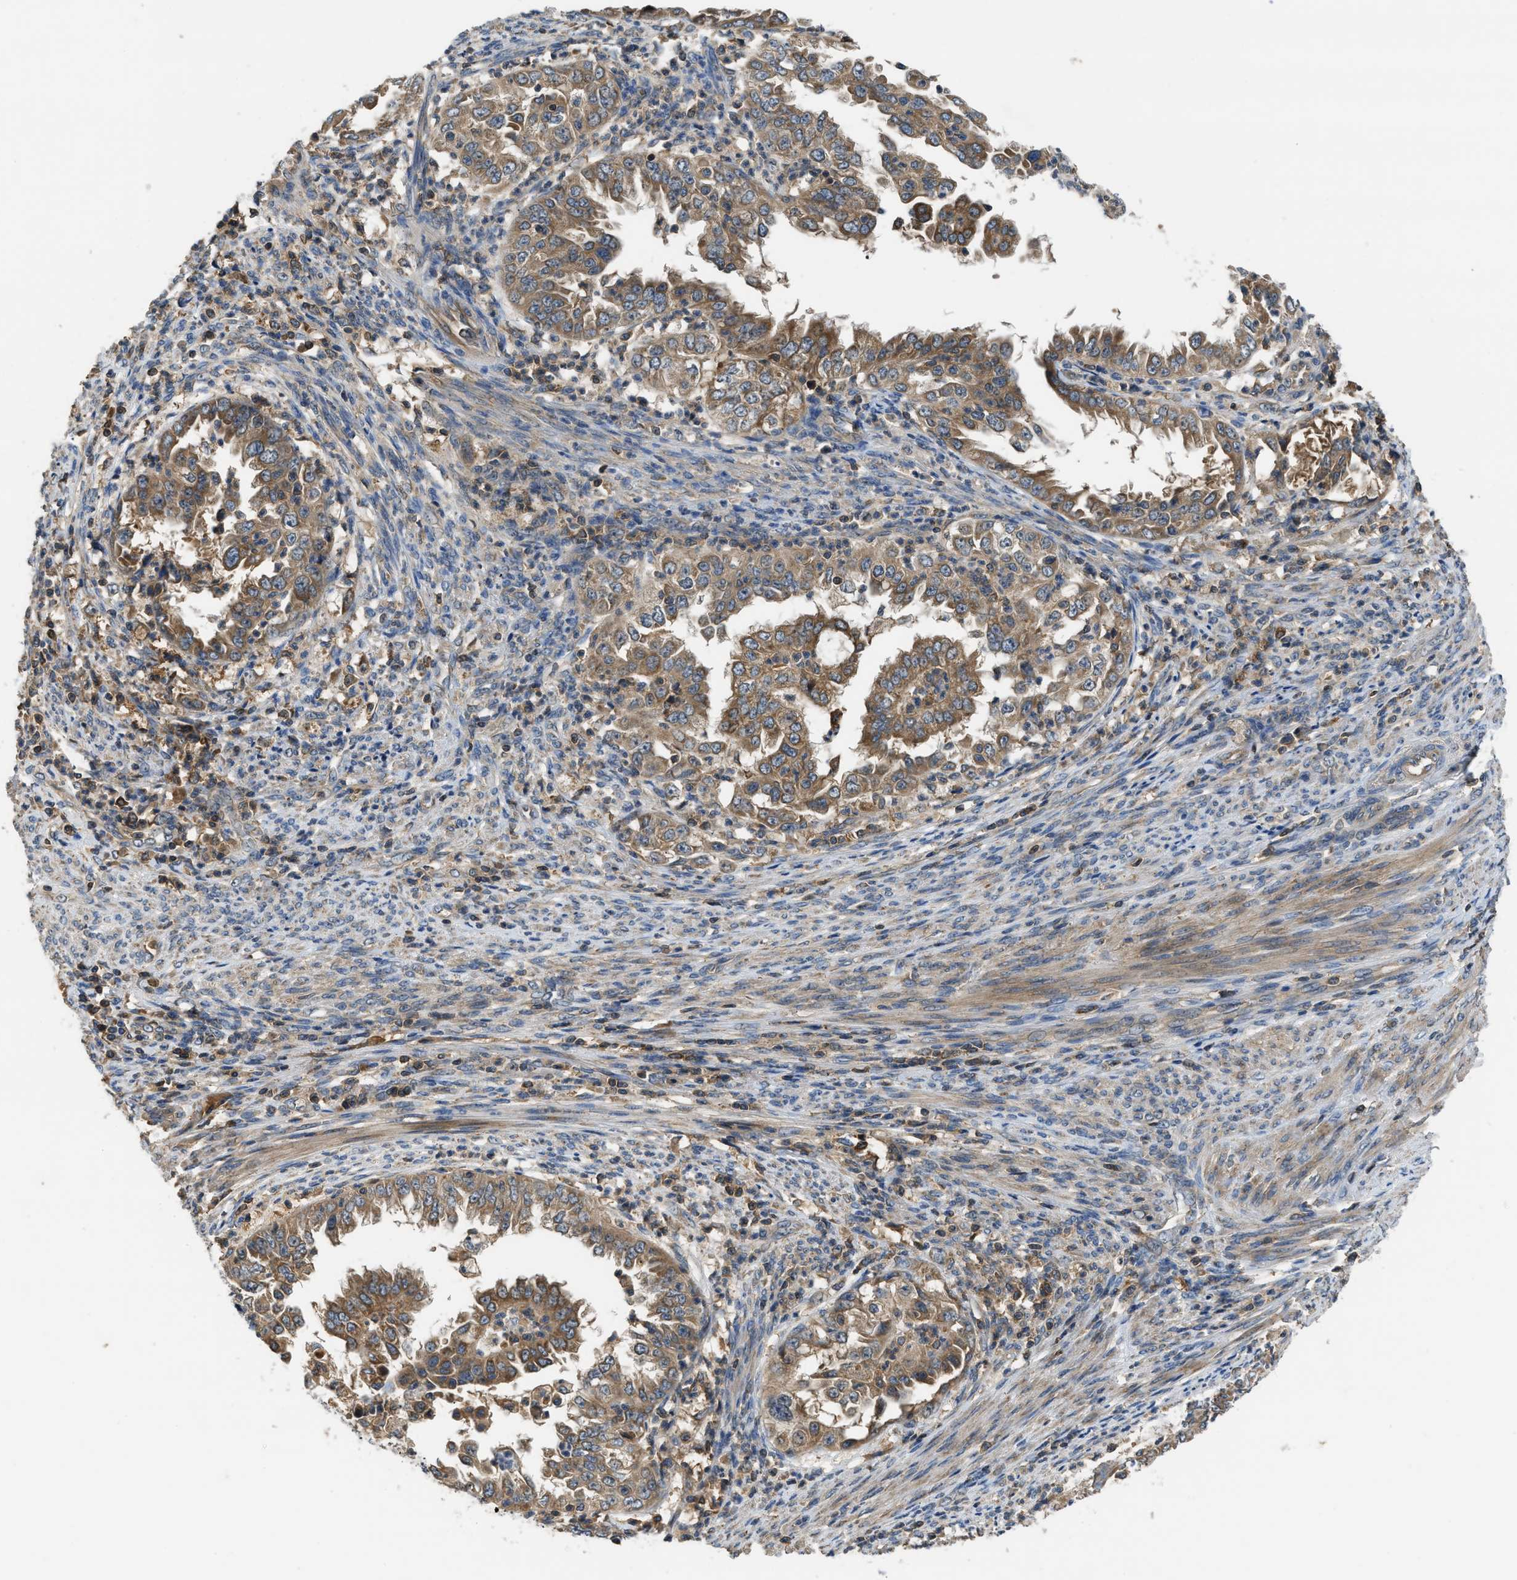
{"staining": {"intensity": "moderate", "quantity": ">75%", "location": "cytoplasmic/membranous"}, "tissue": "endometrial cancer", "cell_type": "Tumor cells", "image_type": "cancer", "snomed": [{"axis": "morphology", "description": "Adenocarcinoma, NOS"}, {"axis": "topography", "description": "Endometrium"}], "caption": "A photomicrograph of endometrial adenocarcinoma stained for a protein shows moderate cytoplasmic/membranous brown staining in tumor cells. (DAB IHC with brightfield microscopy, high magnification).", "gene": "PAFAH2", "patient": {"sex": "female", "age": 85}}